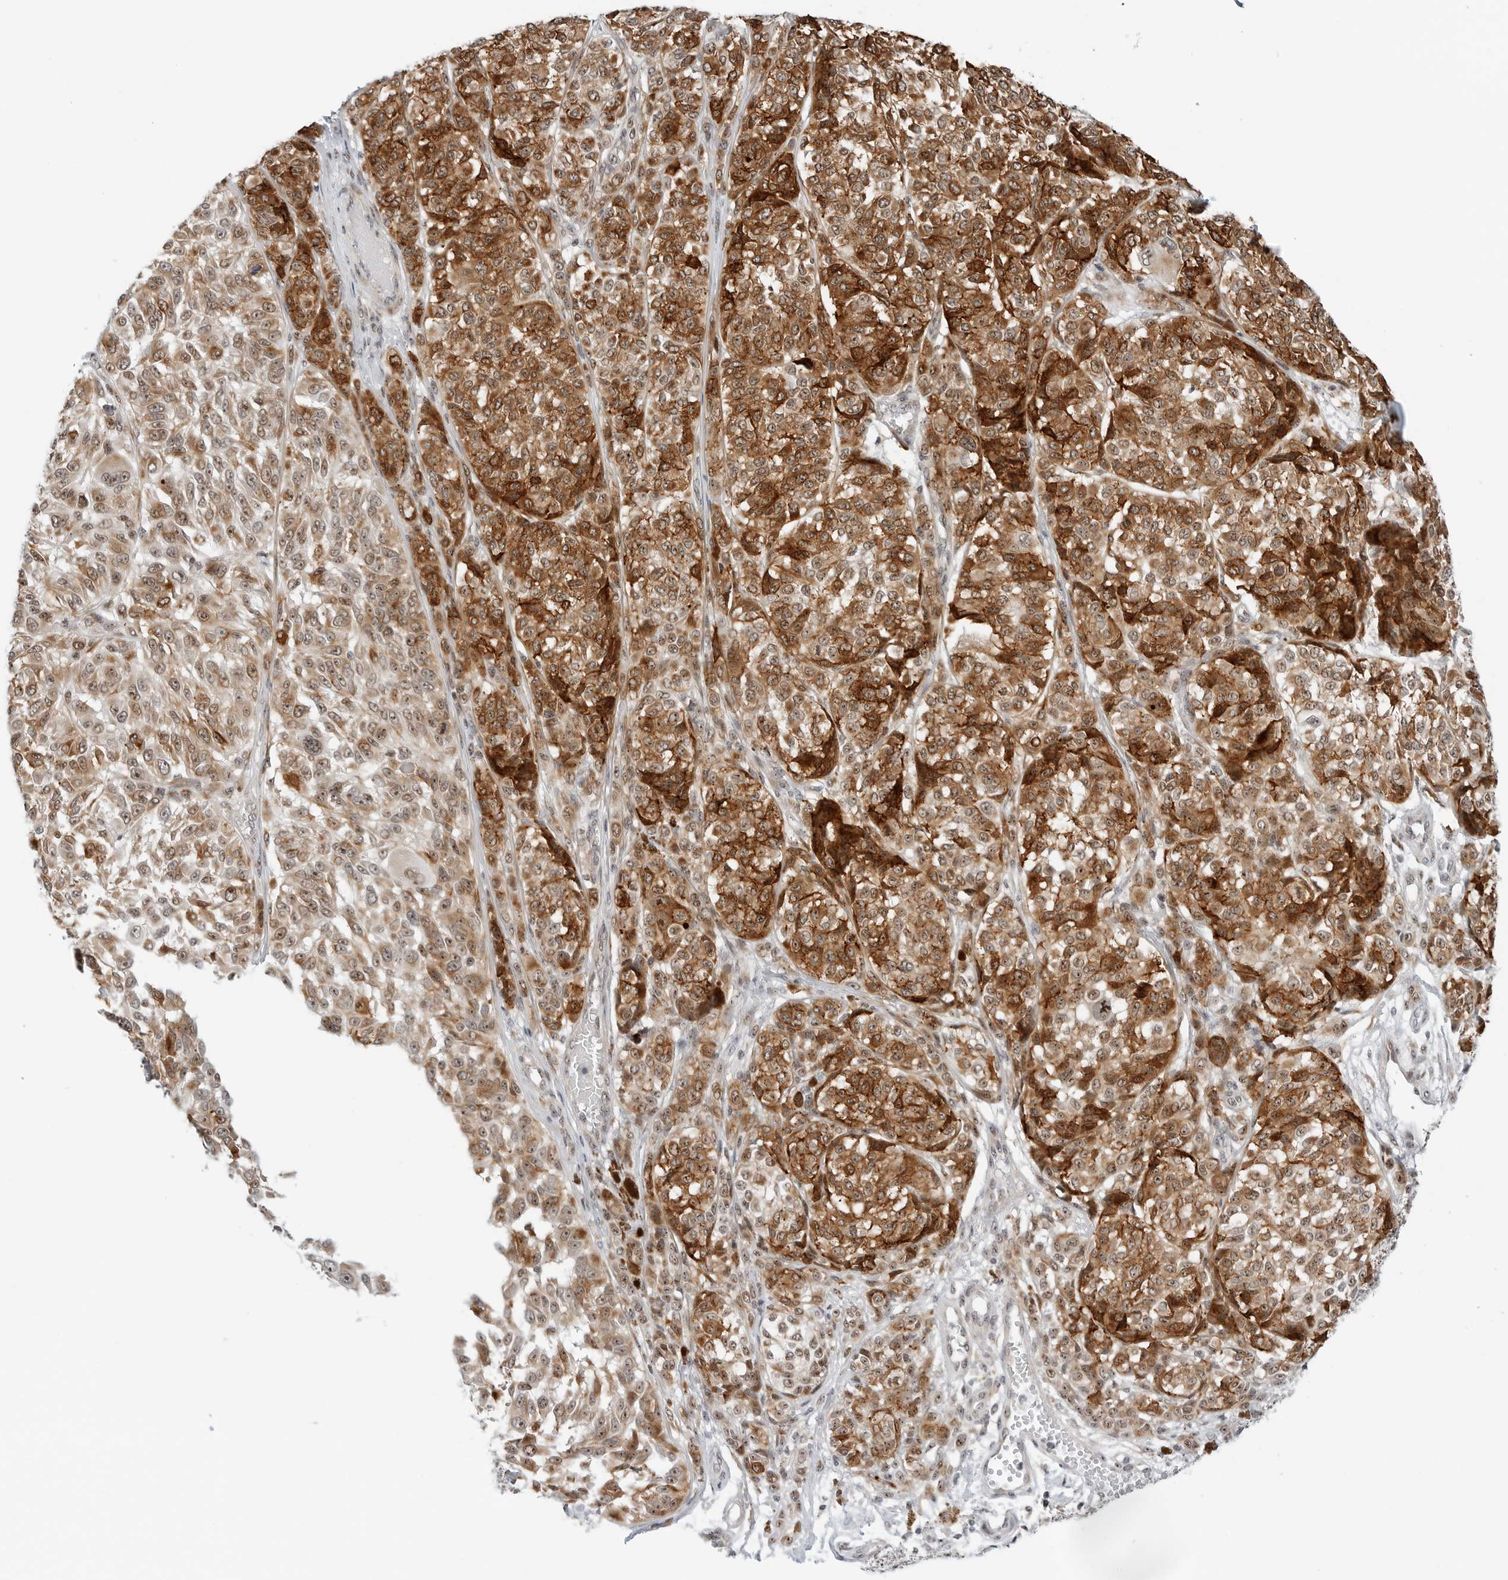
{"staining": {"intensity": "strong", "quantity": "25%-75%", "location": "cytoplasmic/membranous,nuclear"}, "tissue": "melanoma", "cell_type": "Tumor cells", "image_type": "cancer", "snomed": [{"axis": "morphology", "description": "Malignant melanoma, NOS"}, {"axis": "topography", "description": "Skin"}], "caption": "Immunohistochemistry (IHC) micrograph of human malignant melanoma stained for a protein (brown), which exhibits high levels of strong cytoplasmic/membranous and nuclear expression in approximately 25%-75% of tumor cells.", "gene": "RIMKLA", "patient": {"sex": "male", "age": 83}}